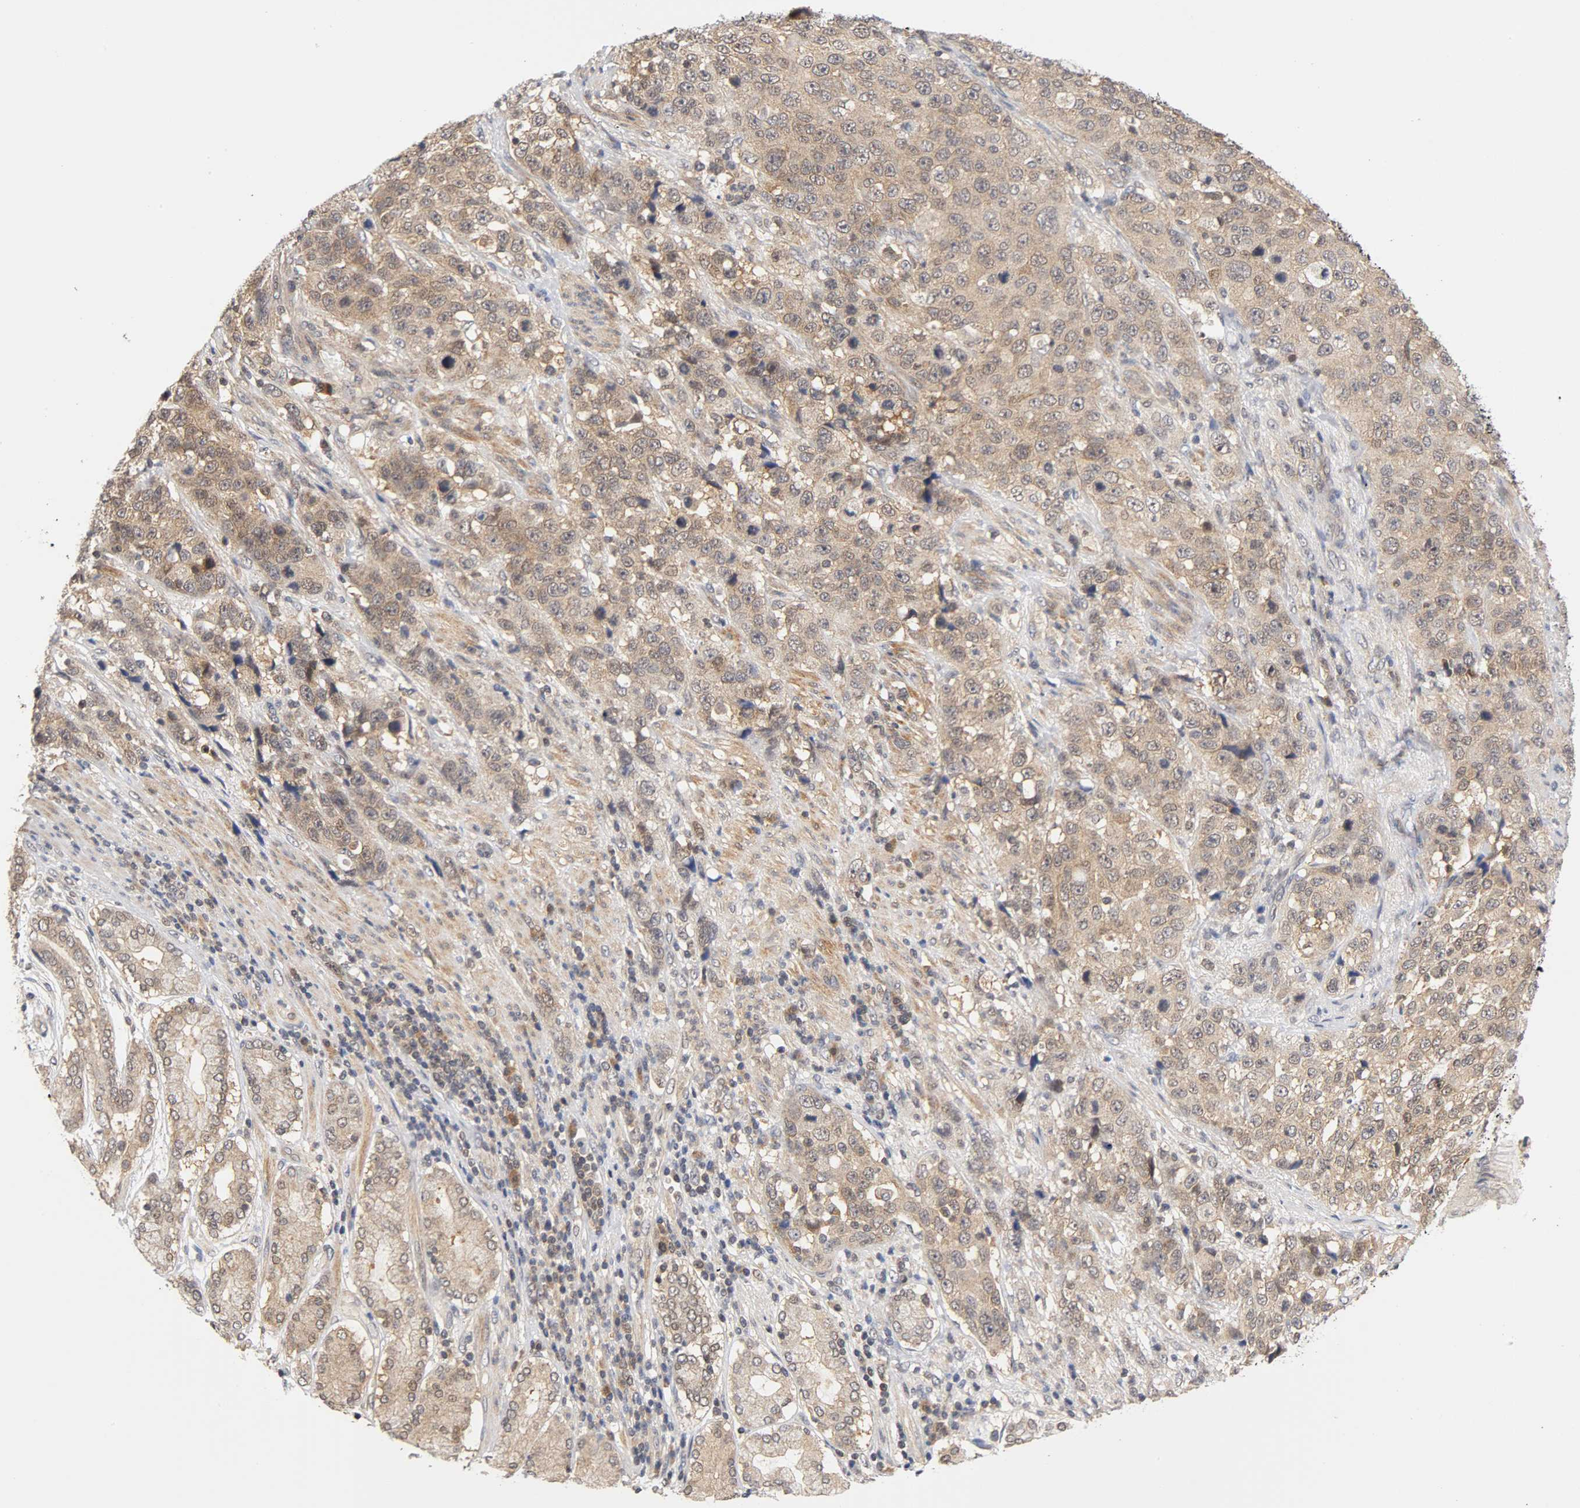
{"staining": {"intensity": "weak", "quantity": "25%-75%", "location": "cytoplasmic/membranous,nuclear"}, "tissue": "stomach cancer", "cell_type": "Tumor cells", "image_type": "cancer", "snomed": [{"axis": "morphology", "description": "Normal tissue, NOS"}, {"axis": "morphology", "description": "Adenocarcinoma, NOS"}, {"axis": "topography", "description": "Stomach"}], "caption": "Immunohistochemistry of human stomach adenocarcinoma exhibits low levels of weak cytoplasmic/membranous and nuclear staining in about 25%-75% of tumor cells.", "gene": "UBE2M", "patient": {"sex": "male", "age": 48}}